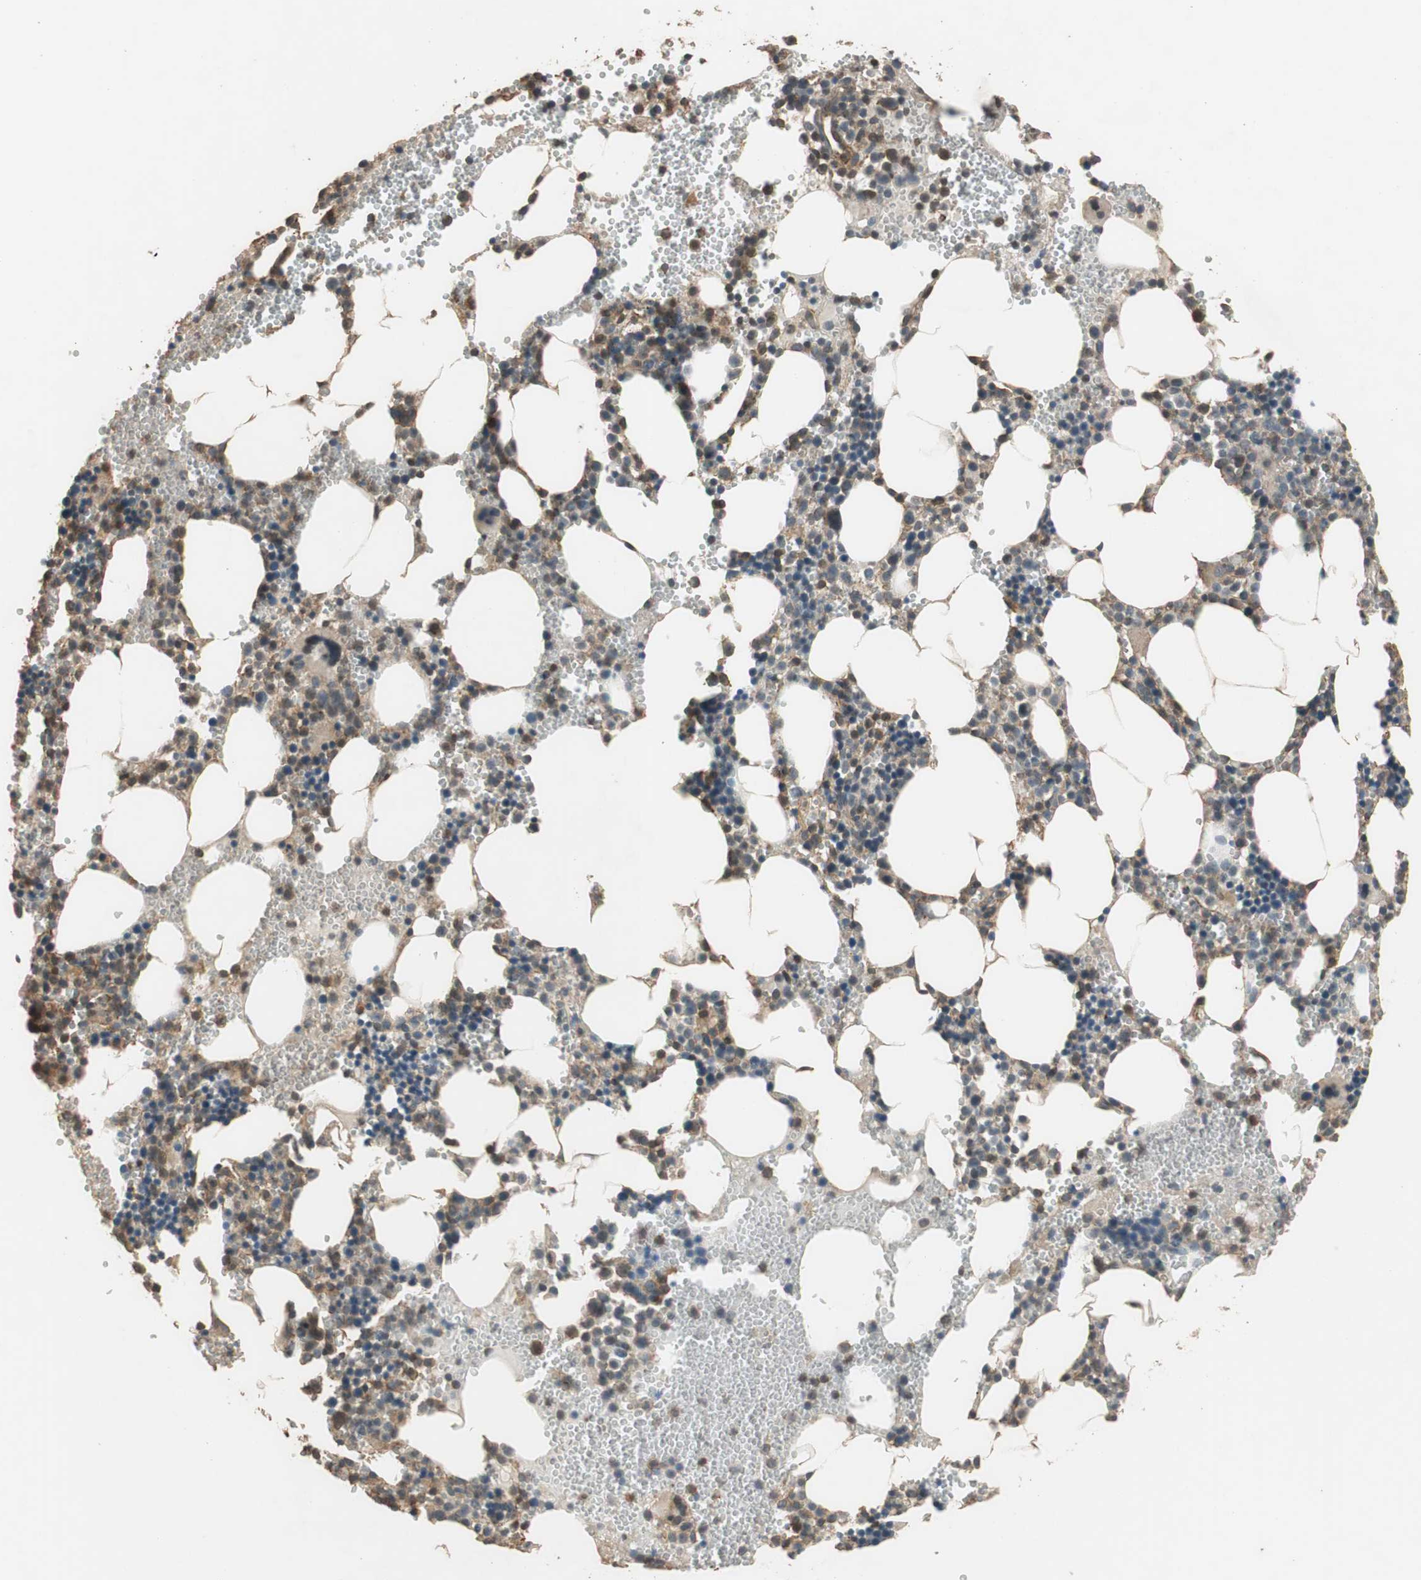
{"staining": {"intensity": "moderate", "quantity": "25%-75%", "location": "cytoplasmic/membranous"}, "tissue": "bone marrow", "cell_type": "Hematopoietic cells", "image_type": "normal", "snomed": [{"axis": "morphology", "description": "Normal tissue, NOS"}, {"axis": "morphology", "description": "Inflammation, NOS"}, {"axis": "topography", "description": "Bone marrow"}], "caption": "Brown immunohistochemical staining in unremarkable bone marrow displays moderate cytoplasmic/membranous staining in approximately 25%-75% of hematopoietic cells.", "gene": "MST1R", "patient": {"sex": "male", "age": 42}}